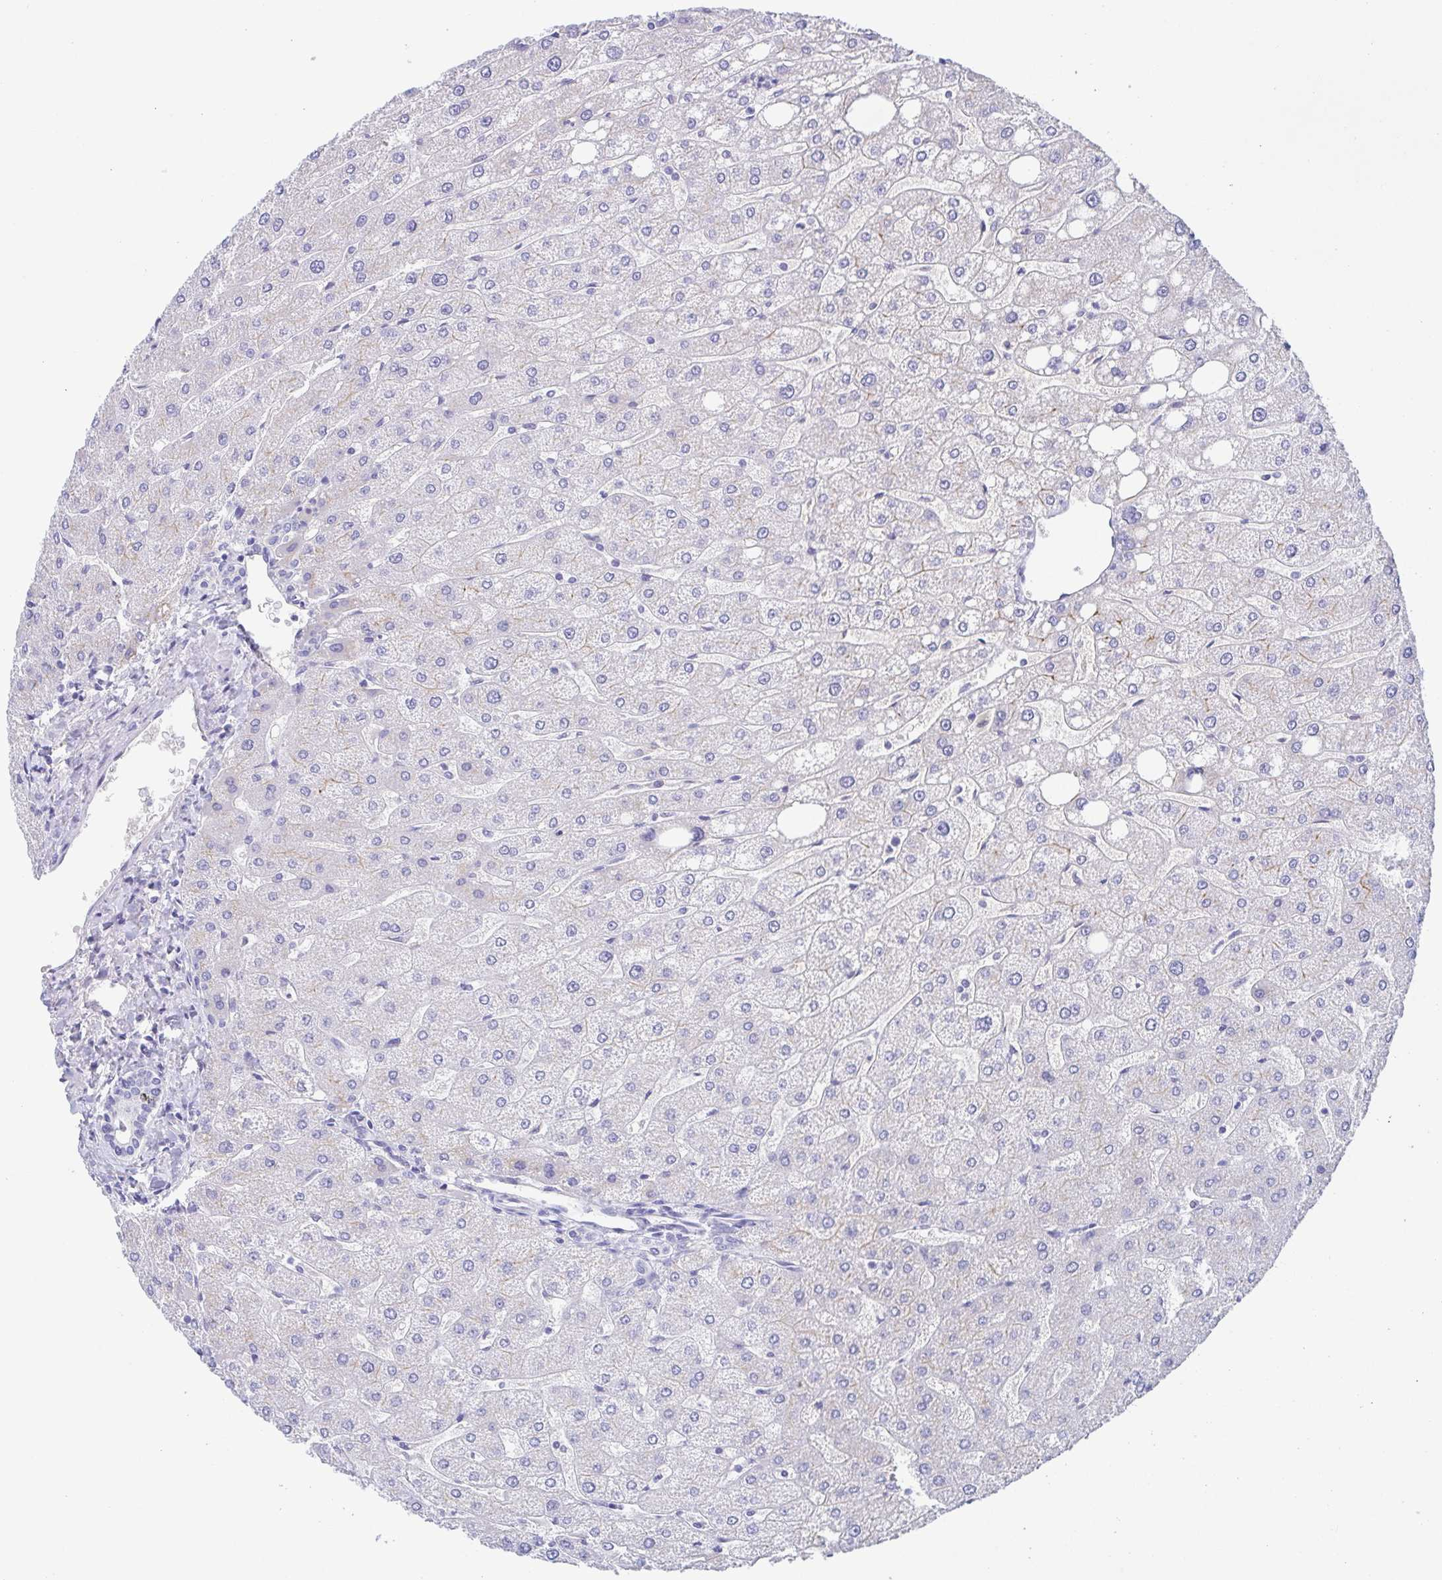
{"staining": {"intensity": "negative", "quantity": "none", "location": "none"}, "tissue": "liver", "cell_type": "Cholangiocytes", "image_type": "normal", "snomed": [{"axis": "morphology", "description": "Normal tissue, NOS"}, {"axis": "topography", "description": "Liver"}], "caption": "Immunohistochemistry (IHC) image of normal liver stained for a protein (brown), which reveals no positivity in cholangiocytes. (Immunohistochemistry (IHC), brightfield microscopy, high magnification).", "gene": "TREH", "patient": {"sex": "male", "age": 67}}